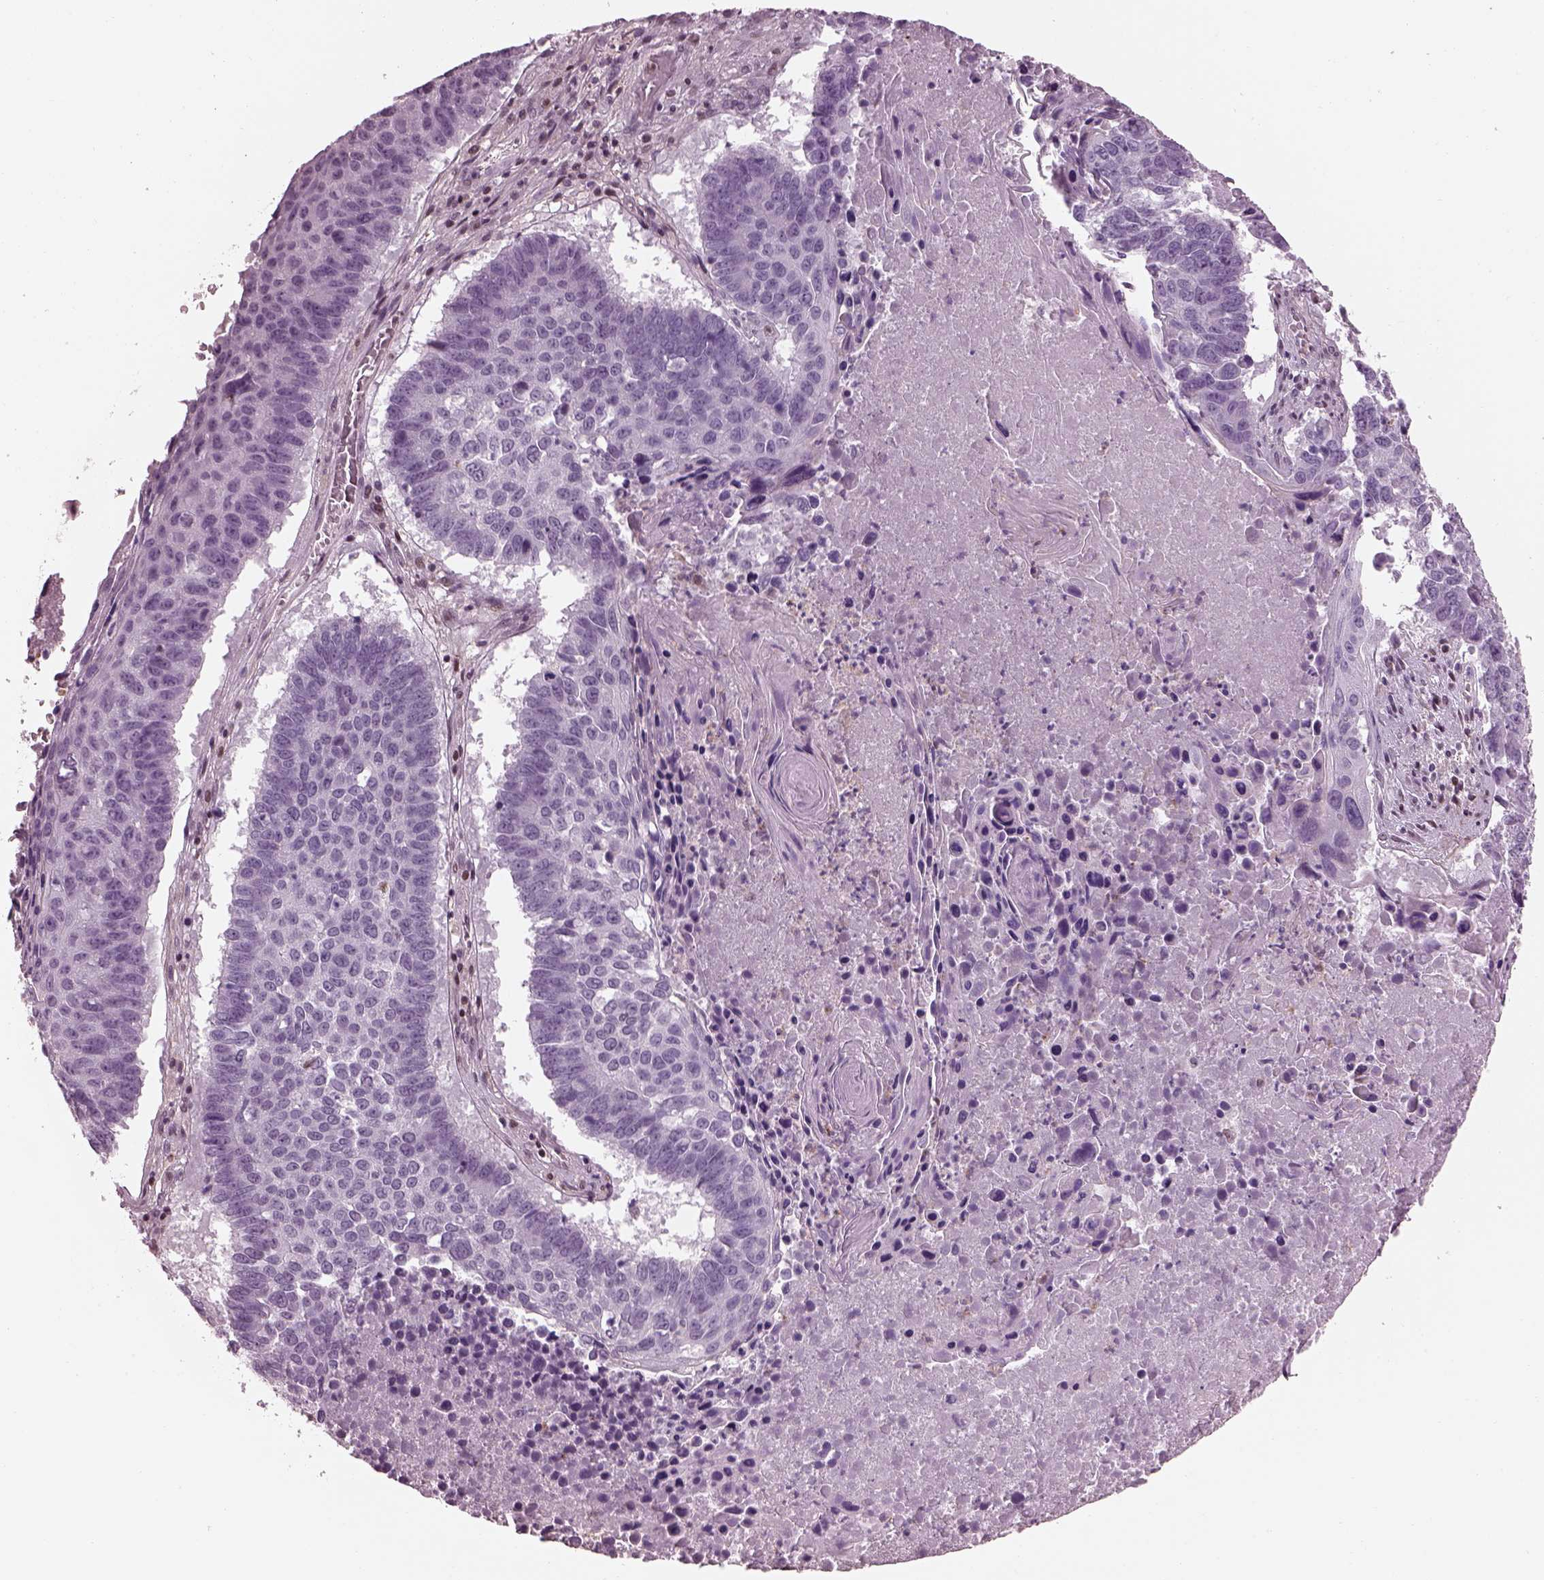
{"staining": {"intensity": "negative", "quantity": "none", "location": "none"}, "tissue": "lung cancer", "cell_type": "Tumor cells", "image_type": "cancer", "snomed": [{"axis": "morphology", "description": "Squamous cell carcinoma, NOS"}, {"axis": "topography", "description": "Lung"}], "caption": "DAB immunohistochemical staining of human lung squamous cell carcinoma shows no significant expression in tumor cells.", "gene": "BFSP1", "patient": {"sex": "male", "age": 73}}